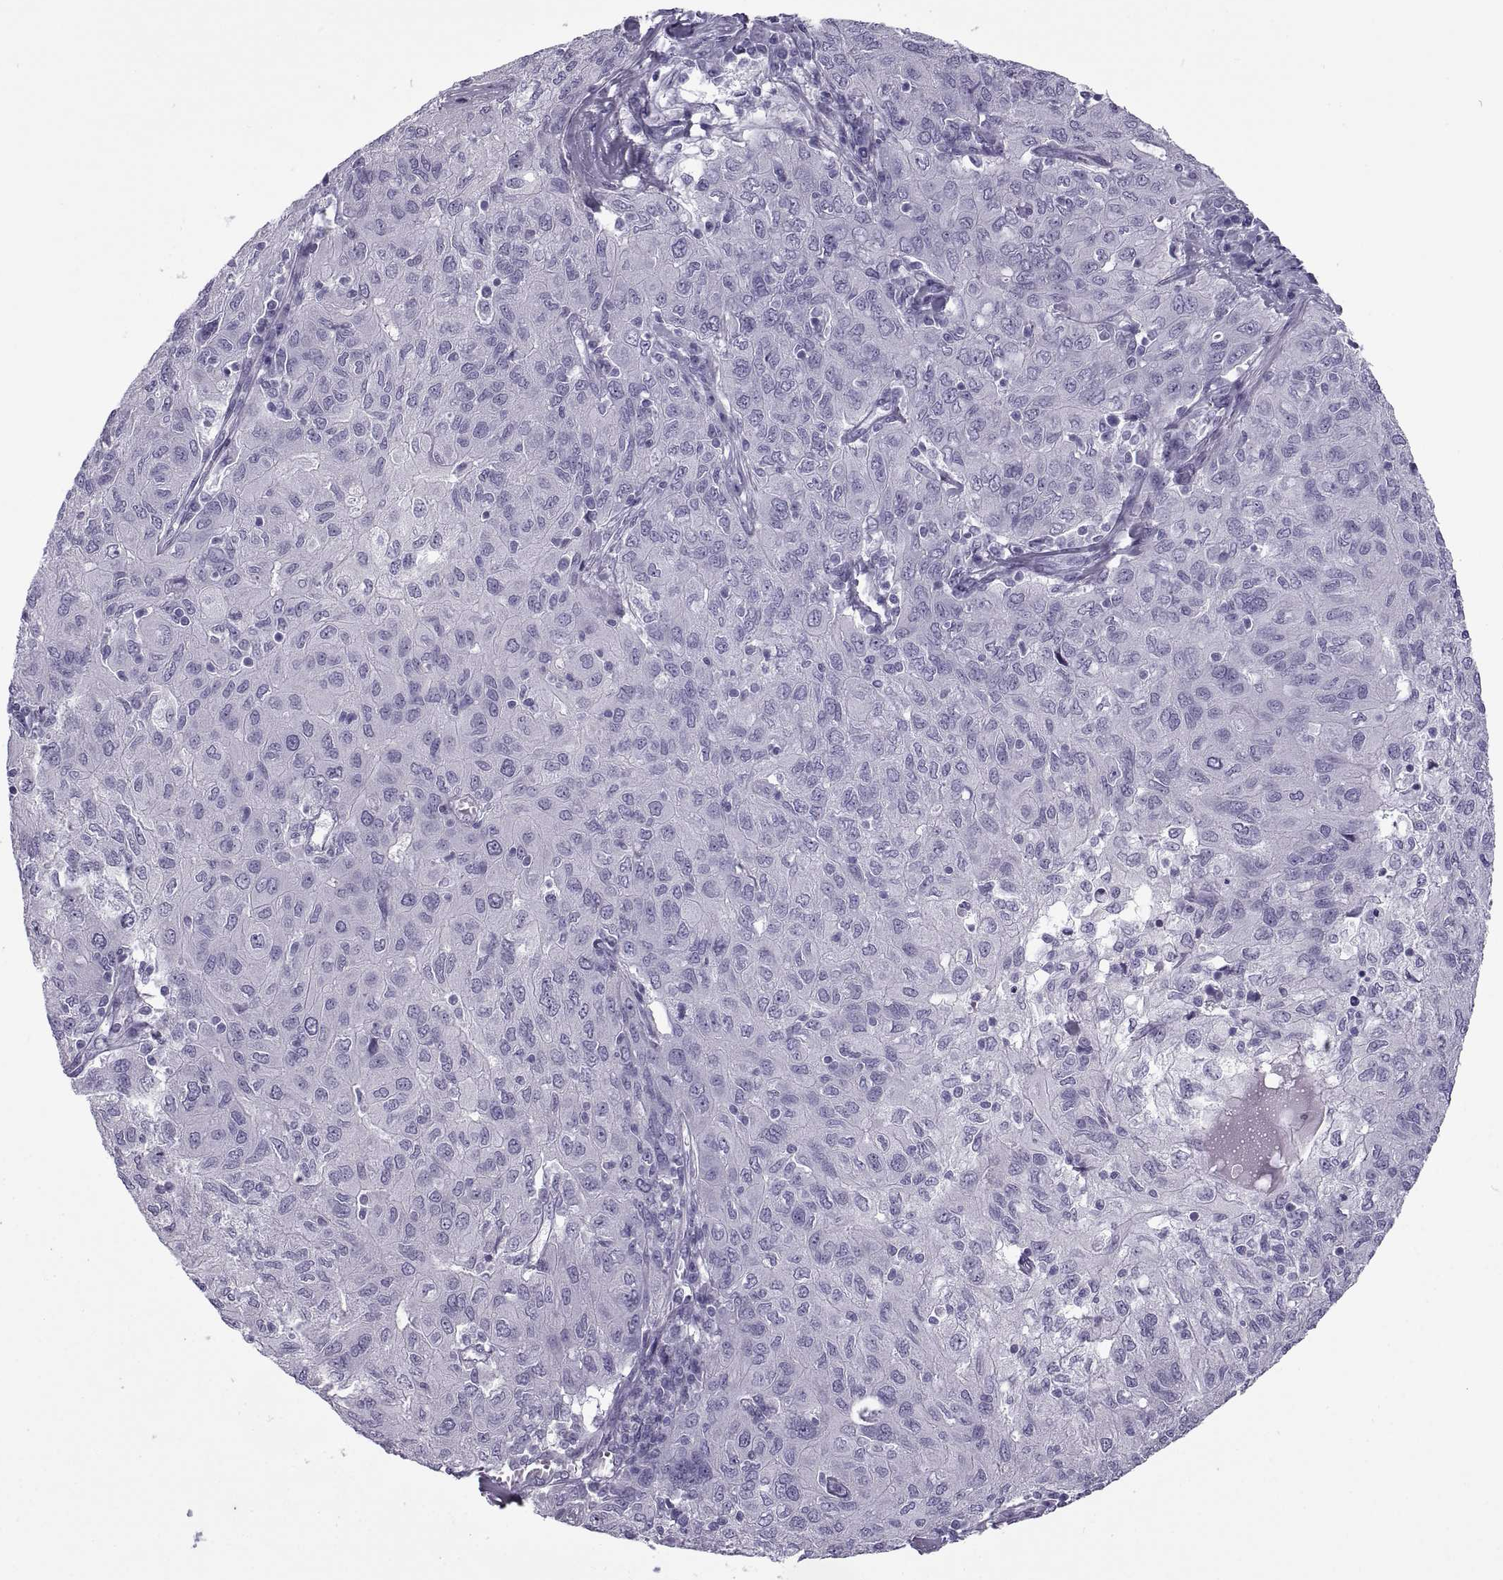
{"staining": {"intensity": "negative", "quantity": "none", "location": "none"}, "tissue": "ovarian cancer", "cell_type": "Tumor cells", "image_type": "cancer", "snomed": [{"axis": "morphology", "description": "Carcinoma, endometroid"}, {"axis": "topography", "description": "Ovary"}], "caption": "The image shows no staining of tumor cells in ovarian cancer.", "gene": "RLBP1", "patient": {"sex": "female", "age": 50}}